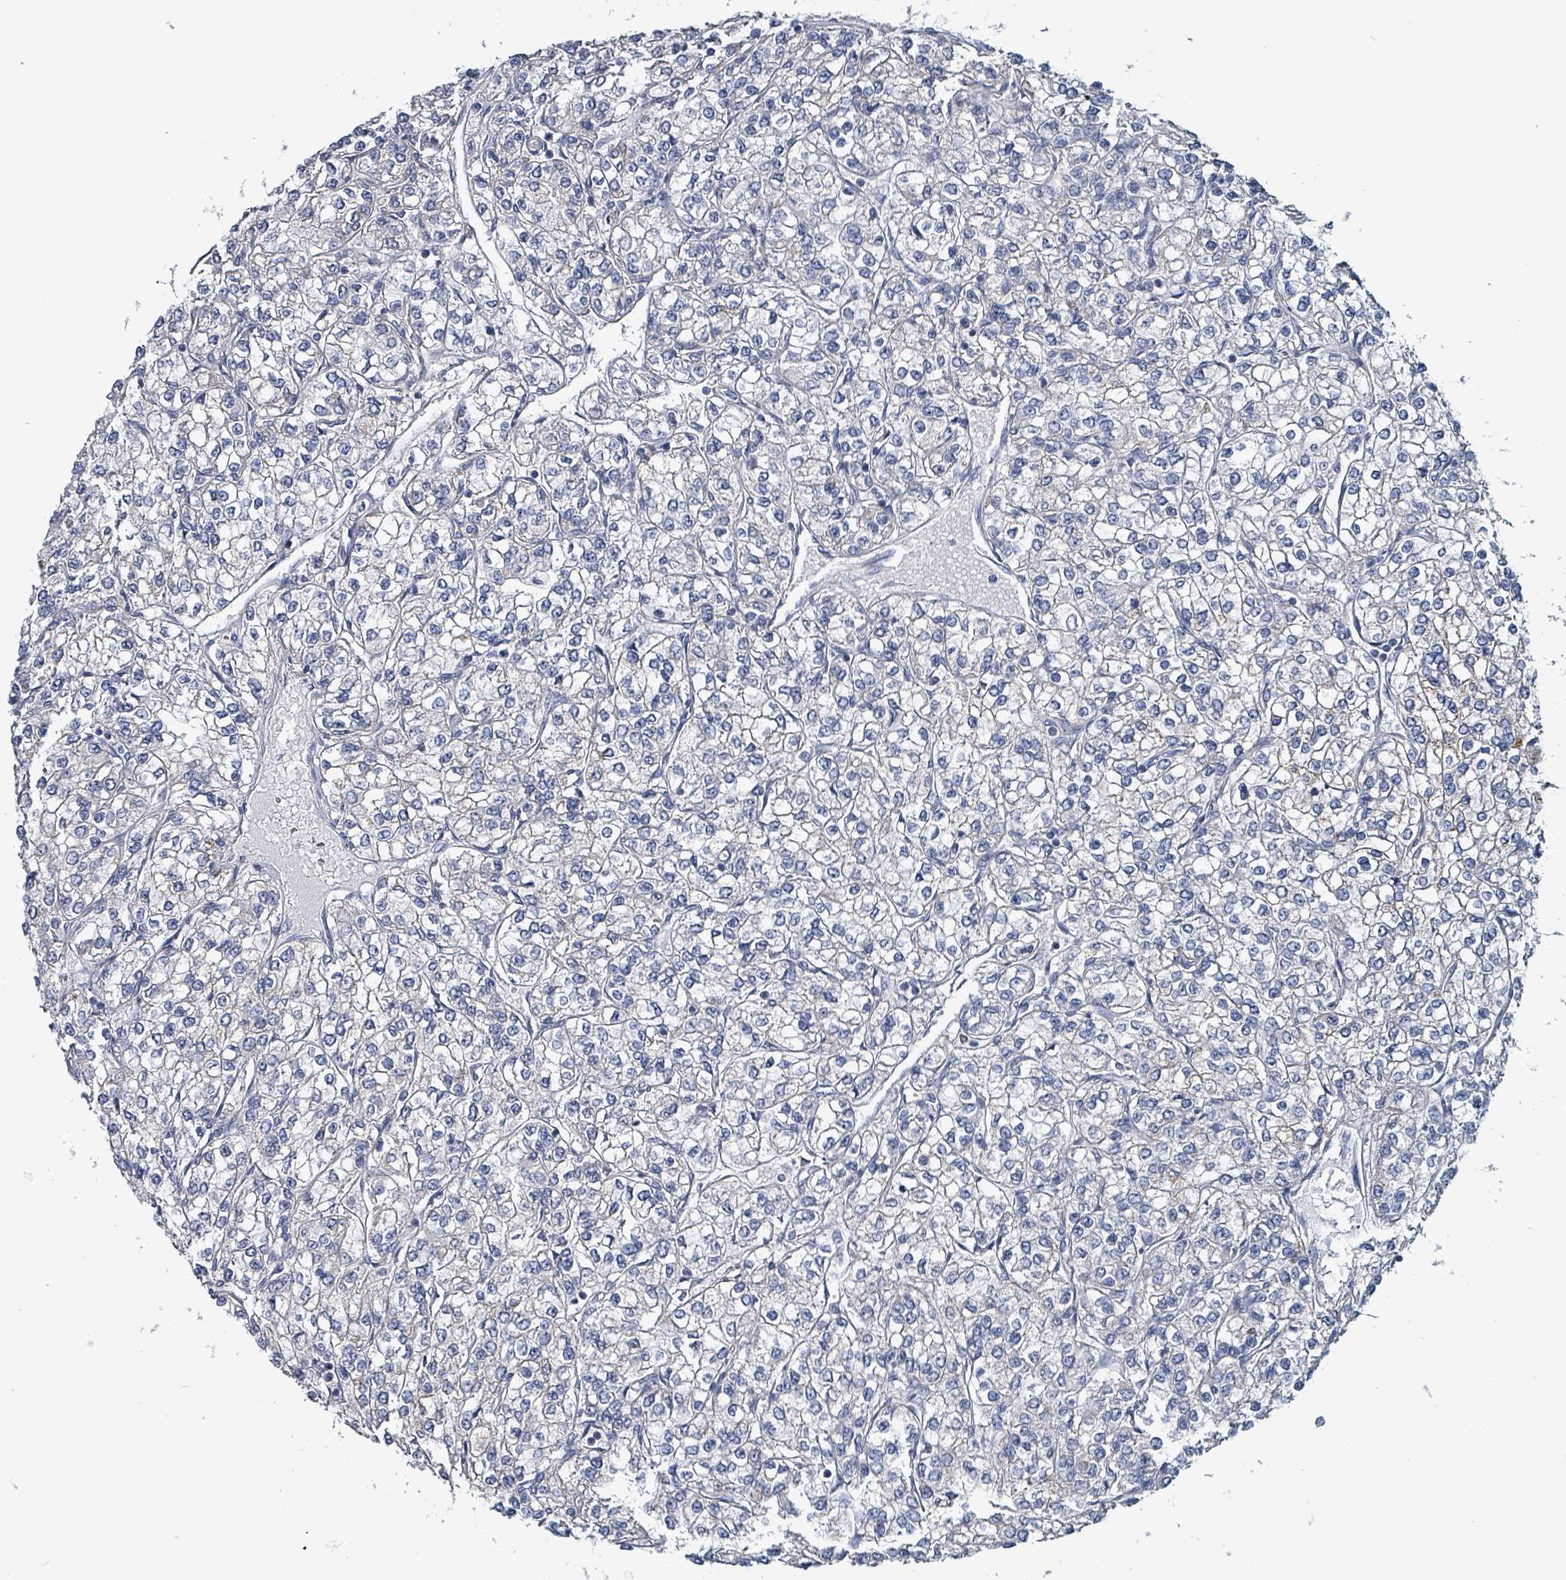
{"staining": {"intensity": "negative", "quantity": "none", "location": "none"}, "tissue": "renal cancer", "cell_type": "Tumor cells", "image_type": "cancer", "snomed": [{"axis": "morphology", "description": "Adenocarcinoma, NOS"}, {"axis": "topography", "description": "Kidney"}], "caption": "The histopathology image exhibits no significant expression in tumor cells of renal cancer. The staining was performed using DAB (3,3'-diaminobenzidine) to visualize the protein expression in brown, while the nuclei were stained in blue with hematoxylin (Magnification: 20x).", "gene": "IDH3B", "patient": {"sex": "male", "age": 80}}